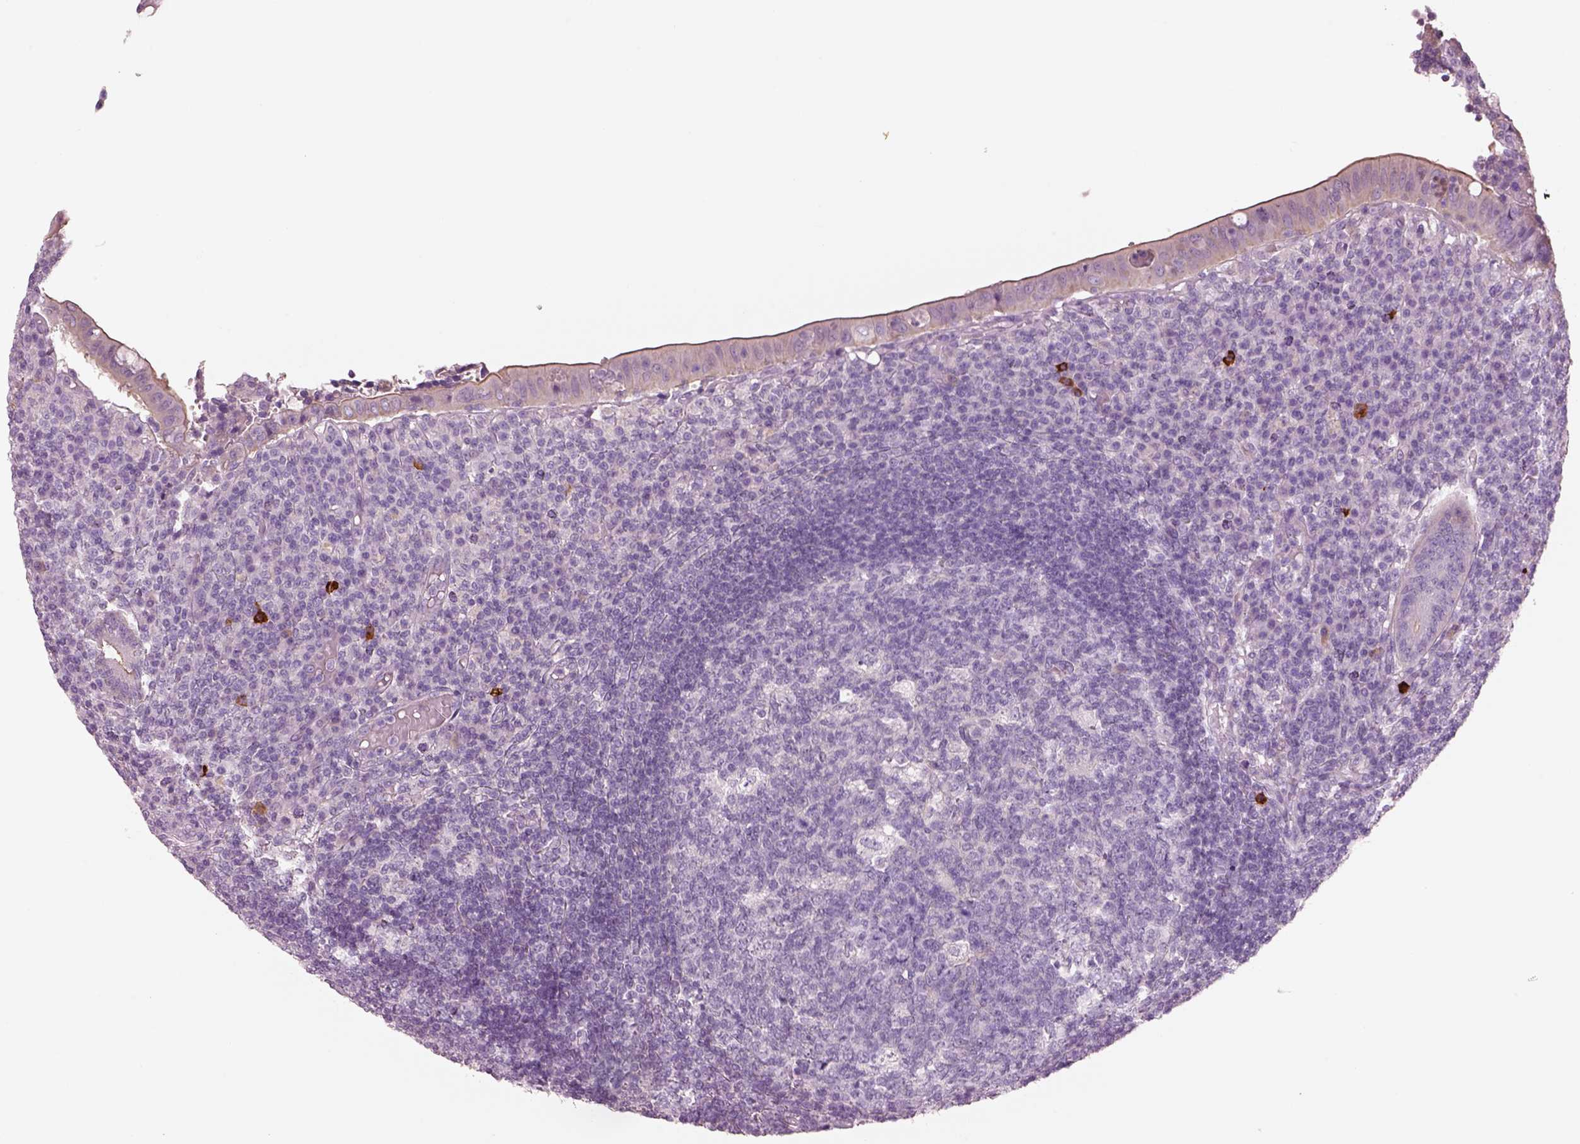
{"staining": {"intensity": "negative", "quantity": "none", "location": "none"}, "tissue": "appendix", "cell_type": "Glandular cells", "image_type": "normal", "snomed": [{"axis": "morphology", "description": "Normal tissue, NOS"}, {"axis": "topography", "description": "Appendix"}], "caption": "Immunohistochemistry (IHC) of benign appendix exhibits no positivity in glandular cells. Brightfield microscopy of immunohistochemistry stained with DAB (brown) and hematoxylin (blue), captured at high magnification.", "gene": "IGLL1", "patient": {"sex": "male", "age": 18}}